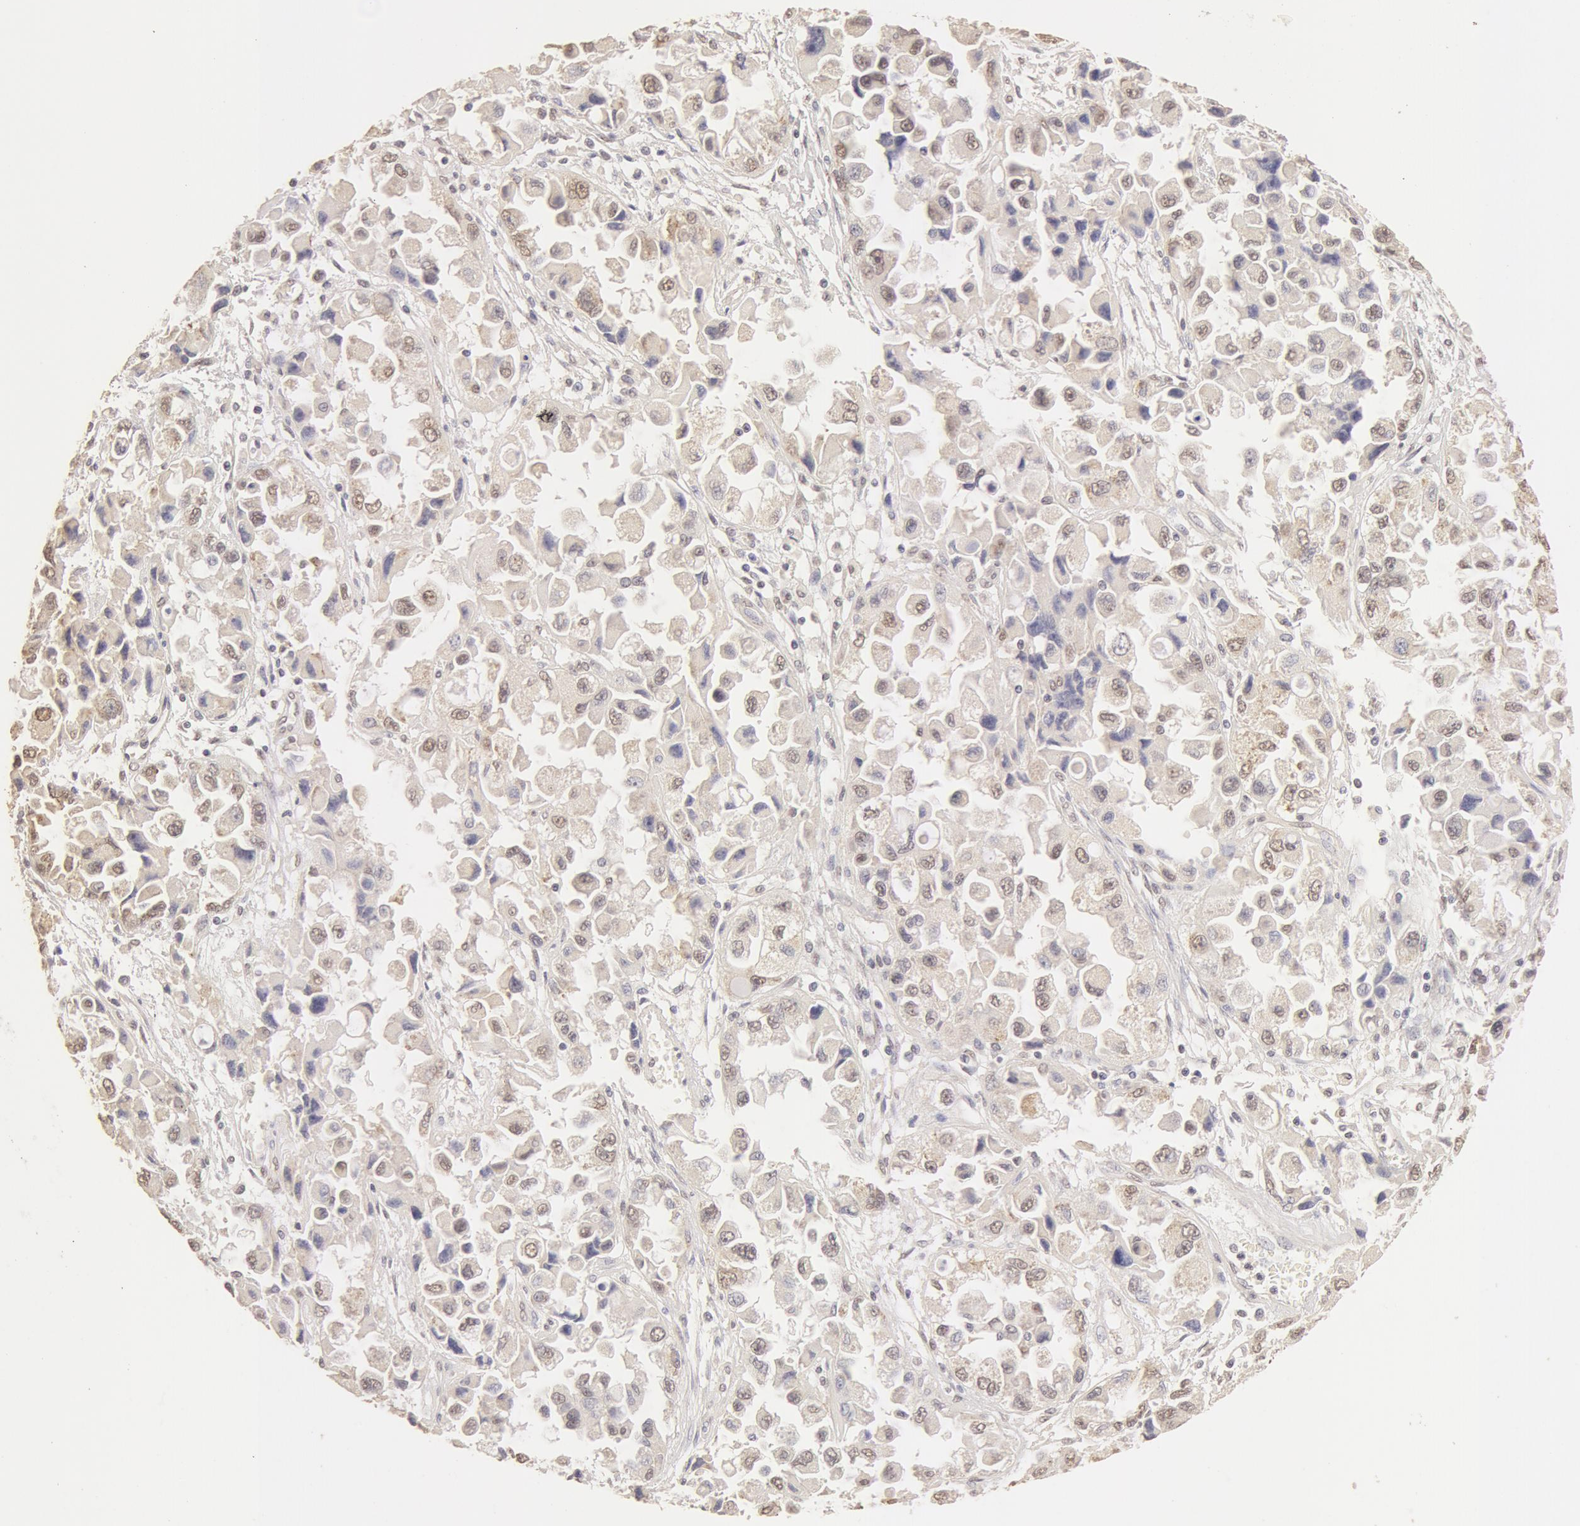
{"staining": {"intensity": "weak", "quantity": ">75%", "location": "cytoplasmic/membranous,nuclear"}, "tissue": "ovarian cancer", "cell_type": "Tumor cells", "image_type": "cancer", "snomed": [{"axis": "morphology", "description": "Cystadenocarcinoma, serous, NOS"}, {"axis": "topography", "description": "Ovary"}], "caption": "About >75% of tumor cells in ovarian cancer (serous cystadenocarcinoma) show weak cytoplasmic/membranous and nuclear protein positivity as visualized by brown immunohistochemical staining.", "gene": "SNRNP70", "patient": {"sex": "female", "age": 84}}